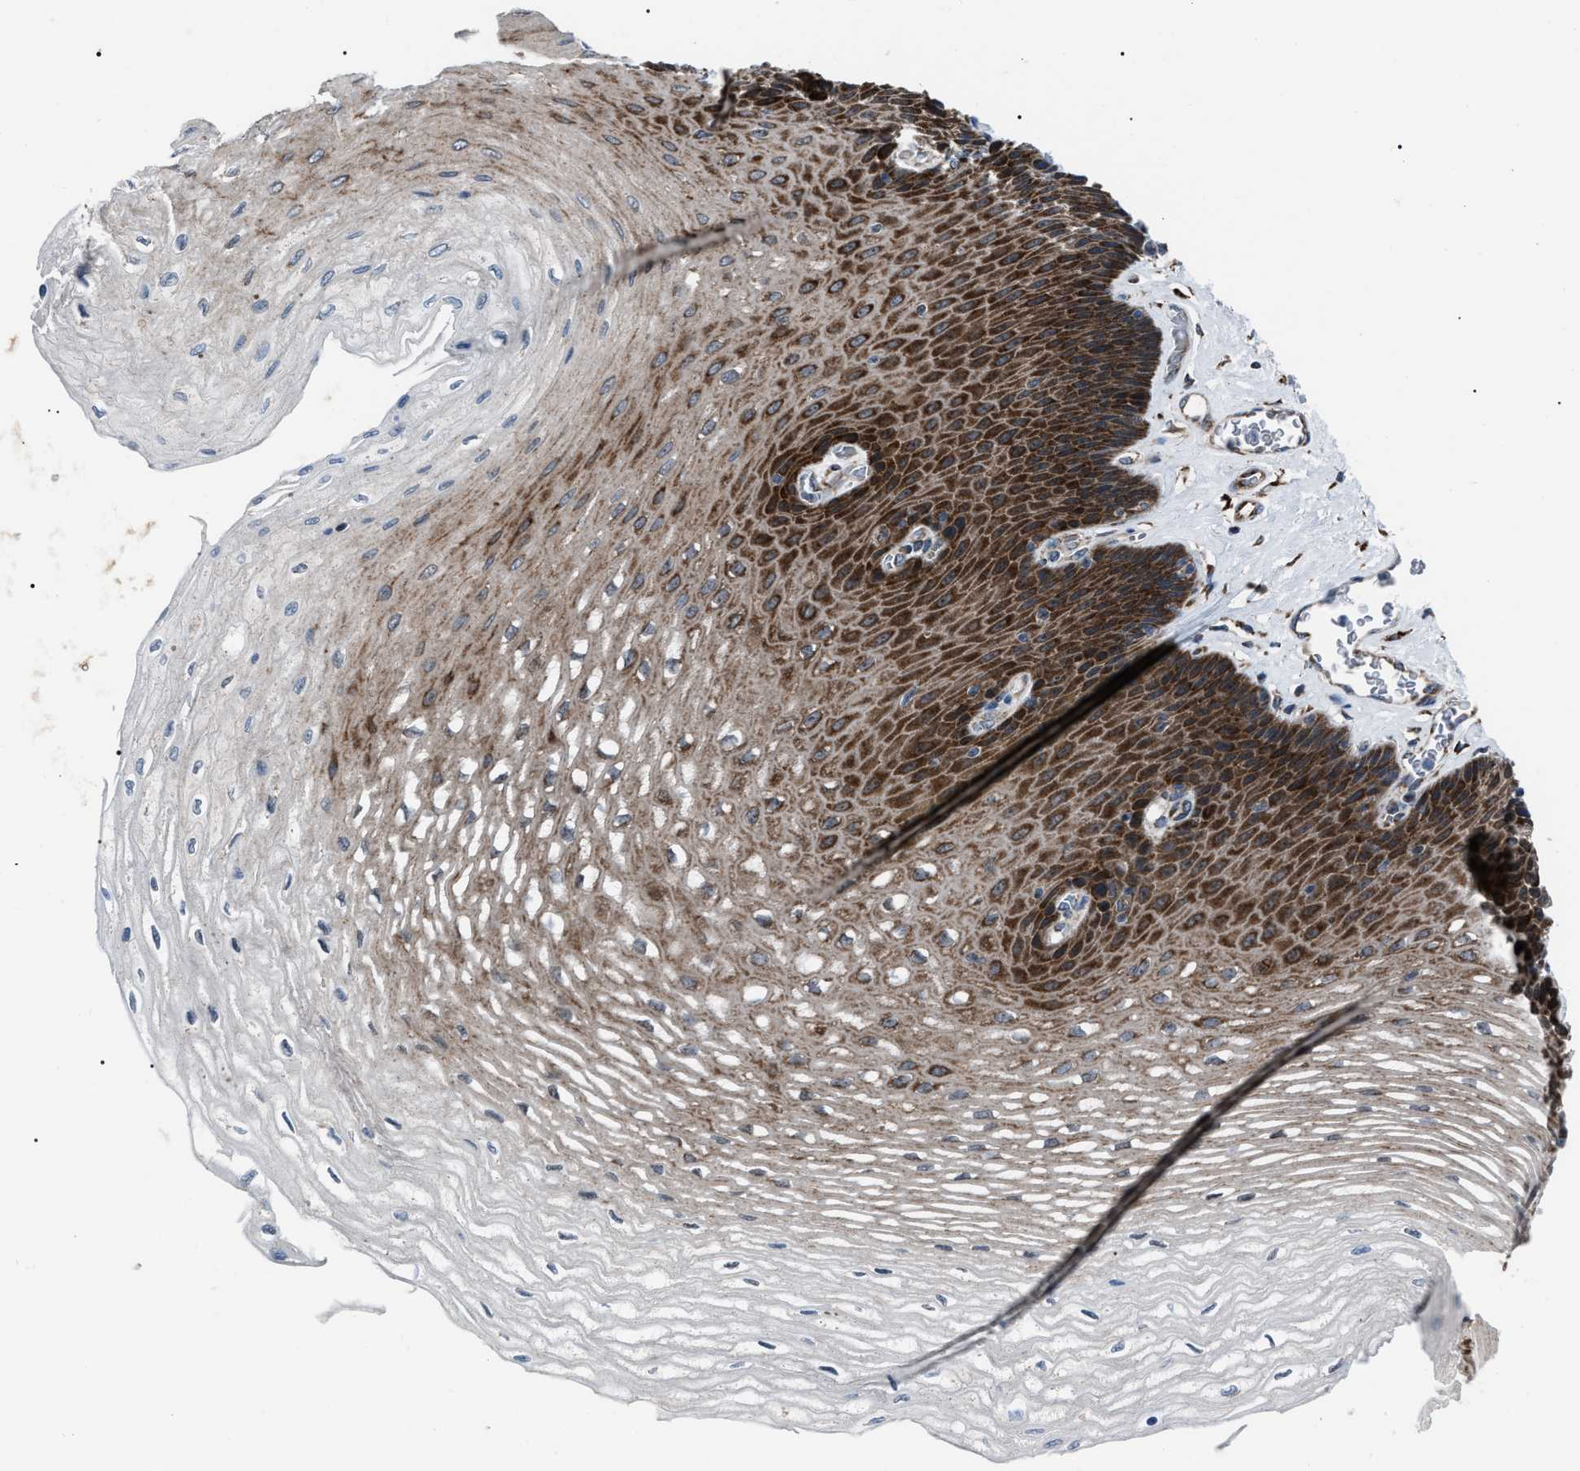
{"staining": {"intensity": "strong", "quantity": "25%-75%", "location": "cytoplasmic/membranous"}, "tissue": "esophagus", "cell_type": "Squamous epithelial cells", "image_type": "normal", "snomed": [{"axis": "morphology", "description": "Normal tissue, NOS"}, {"axis": "topography", "description": "Esophagus"}], "caption": "The micrograph reveals immunohistochemical staining of unremarkable esophagus. There is strong cytoplasmic/membranous positivity is appreciated in approximately 25%-75% of squamous epithelial cells.", "gene": "AGO2", "patient": {"sex": "female", "age": 72}}